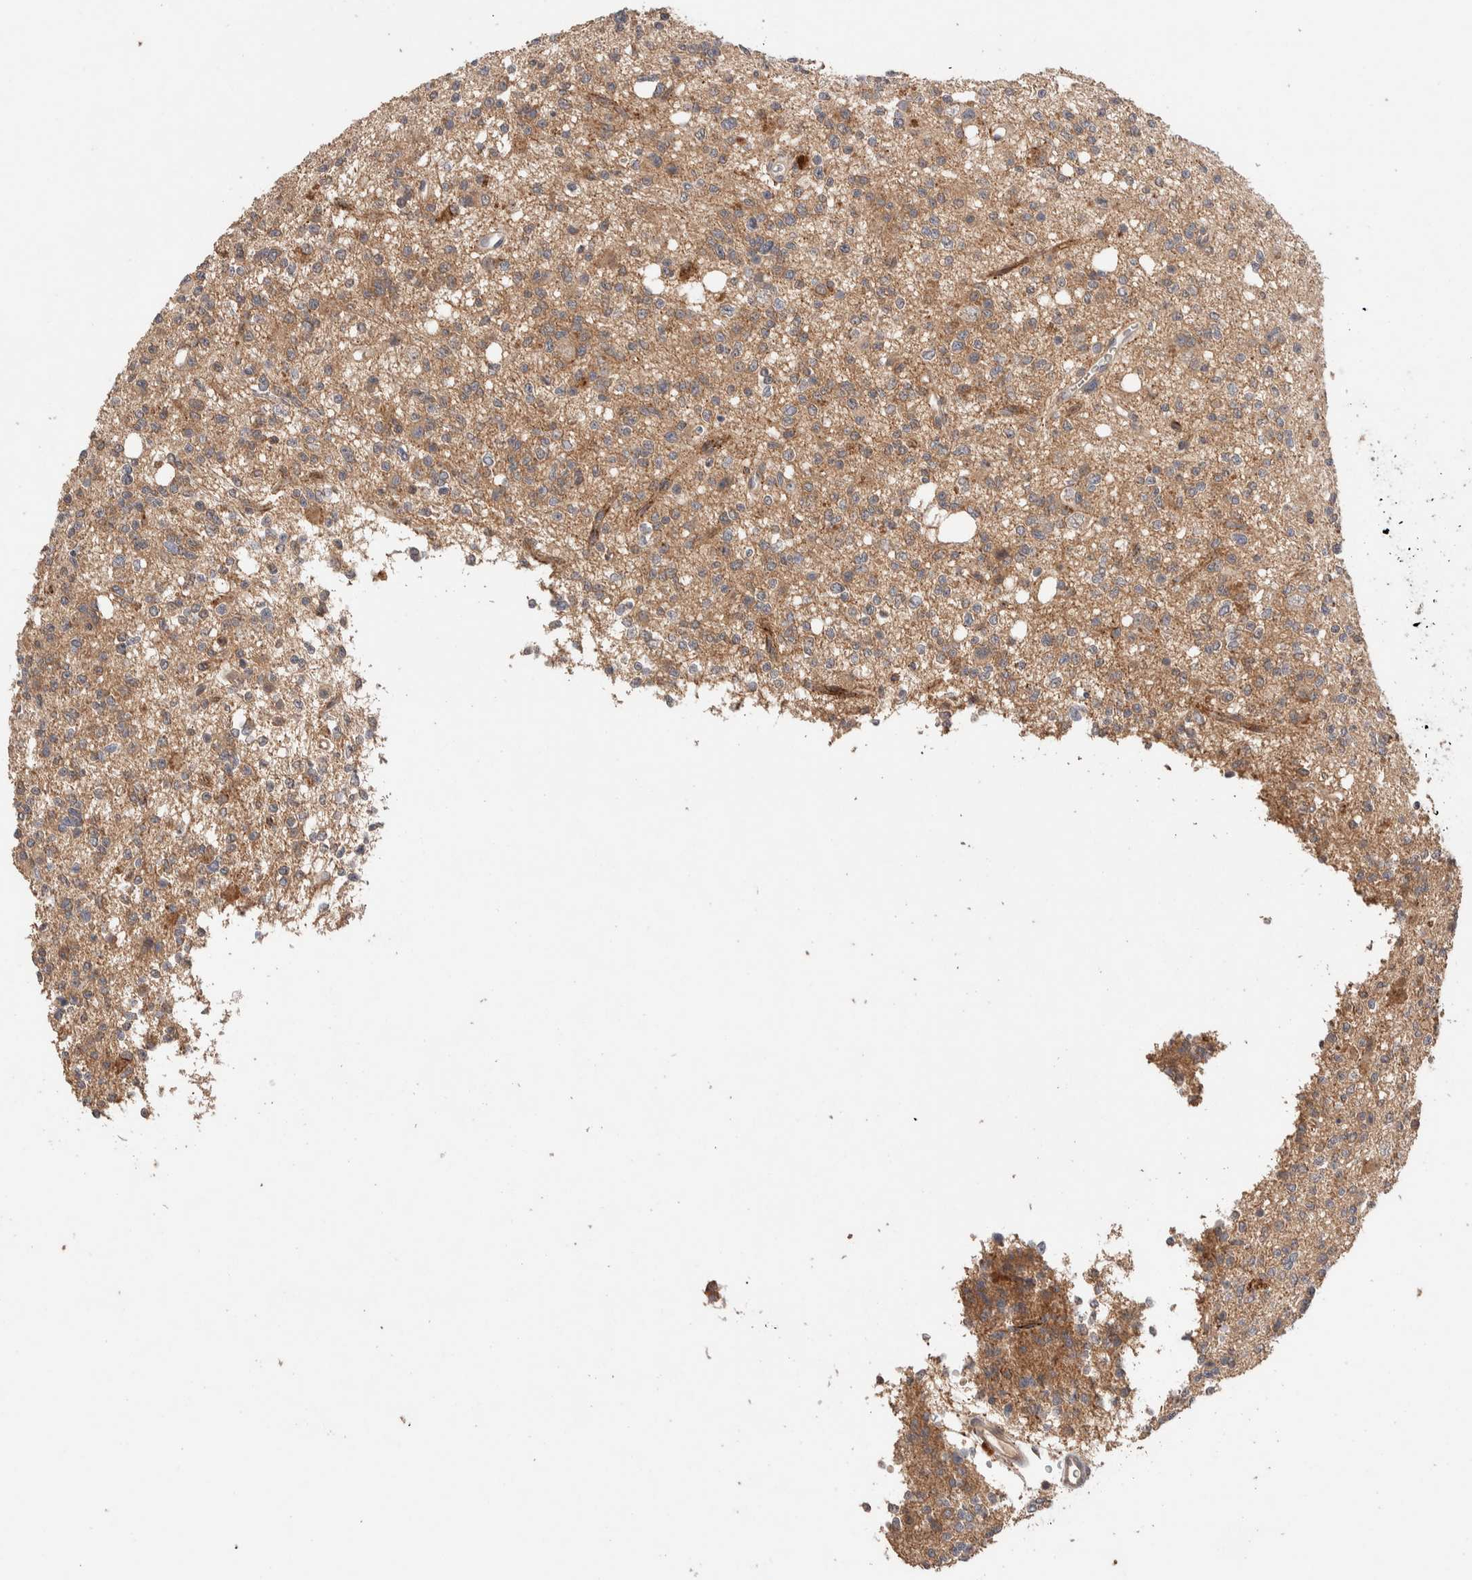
{"staining": {"intensity": "weak", "quantity": ">75%", "location": "cytoplasmic/membranous"}, "tissue": "glioma", "cell_type": "Tumor cells", "image_type": "cancer", "snomed": [{"axis": "morphology", "description": "Glioma, malignant, High grade"}, {"axis": "topography", "description": "Brain"}], "caption": "IHC photomicrograph of human high-grade glioma (malignant) stained for a protein (brown), which demonstrates low levels of weak cytoplasmic/membranous expression in approximately >75% of tumor cells.", "gene": "CASK", "patient": {"sex": "female", "age": 62}}